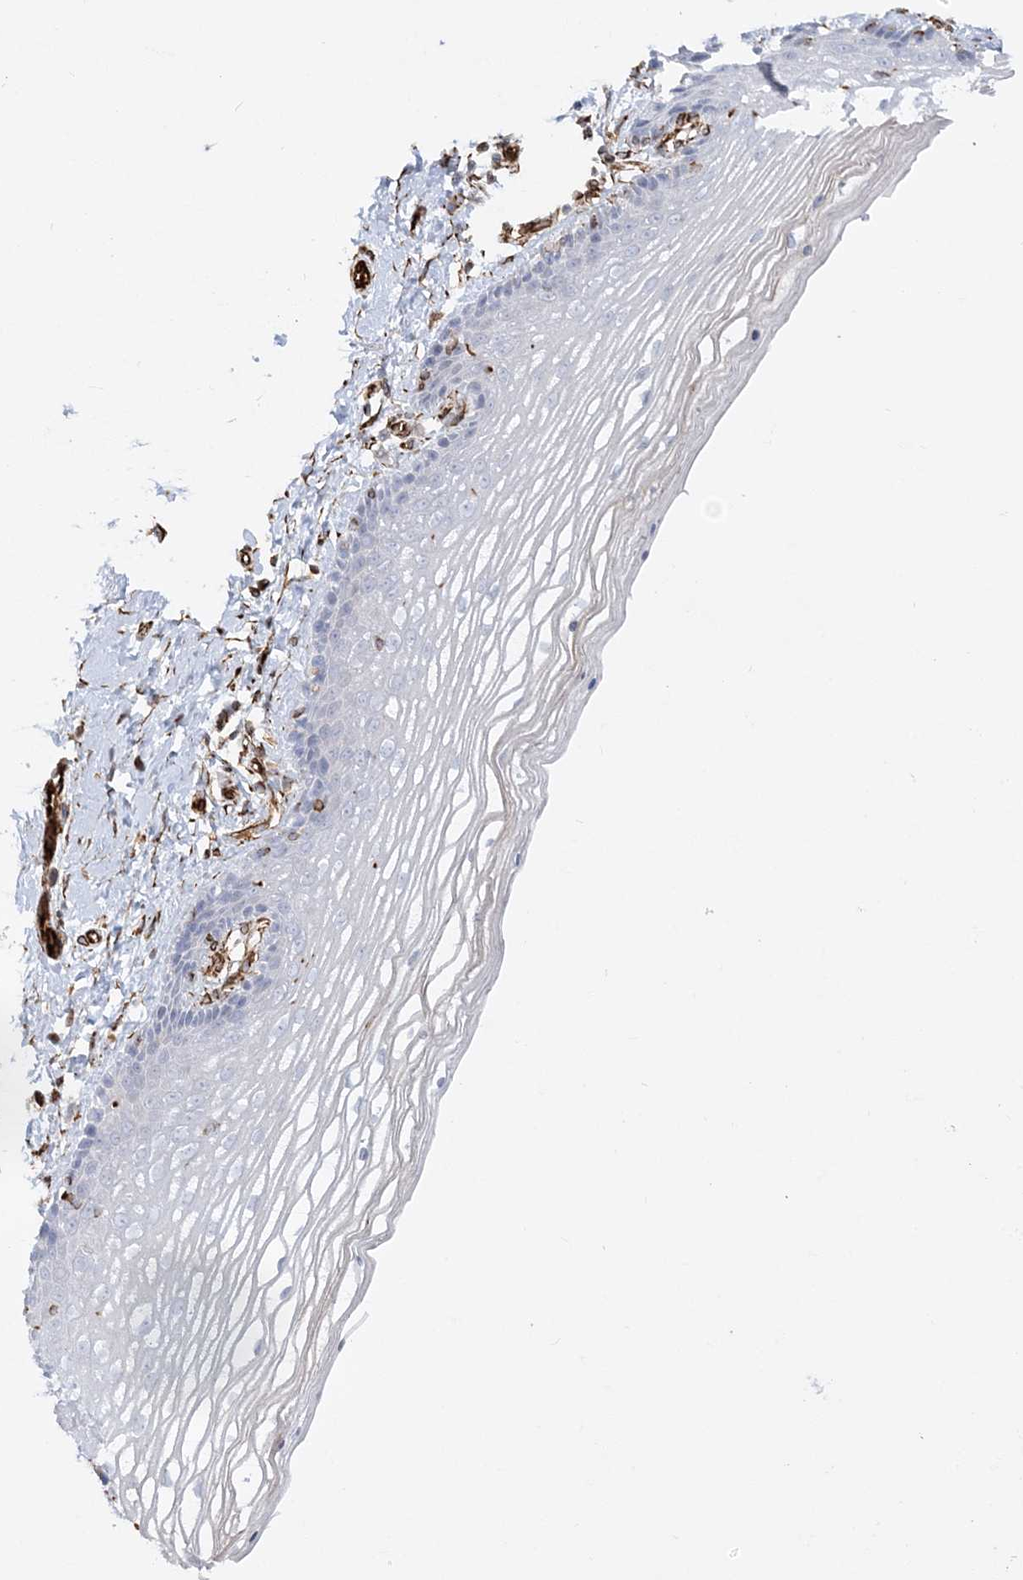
{"staining": {"intensity": "negative", "quantity": "none", "location": "none"}, "tissue": "vagina", "cell_type": "Squamous epithelial cells", "image_type": "normal", "snomed": [{"axis": "morphology", "description": "Normal tissue, NOS"}, {"axis": "topography", "description": "Vagina"}], "caption": "IHC histopathology image of benign vagina: human vagina stained with DAB reveals no significant protein expression in squamous epithelial cells.", "gene": "SCLT1", "patient": {"sex": "female", "age": 46}}